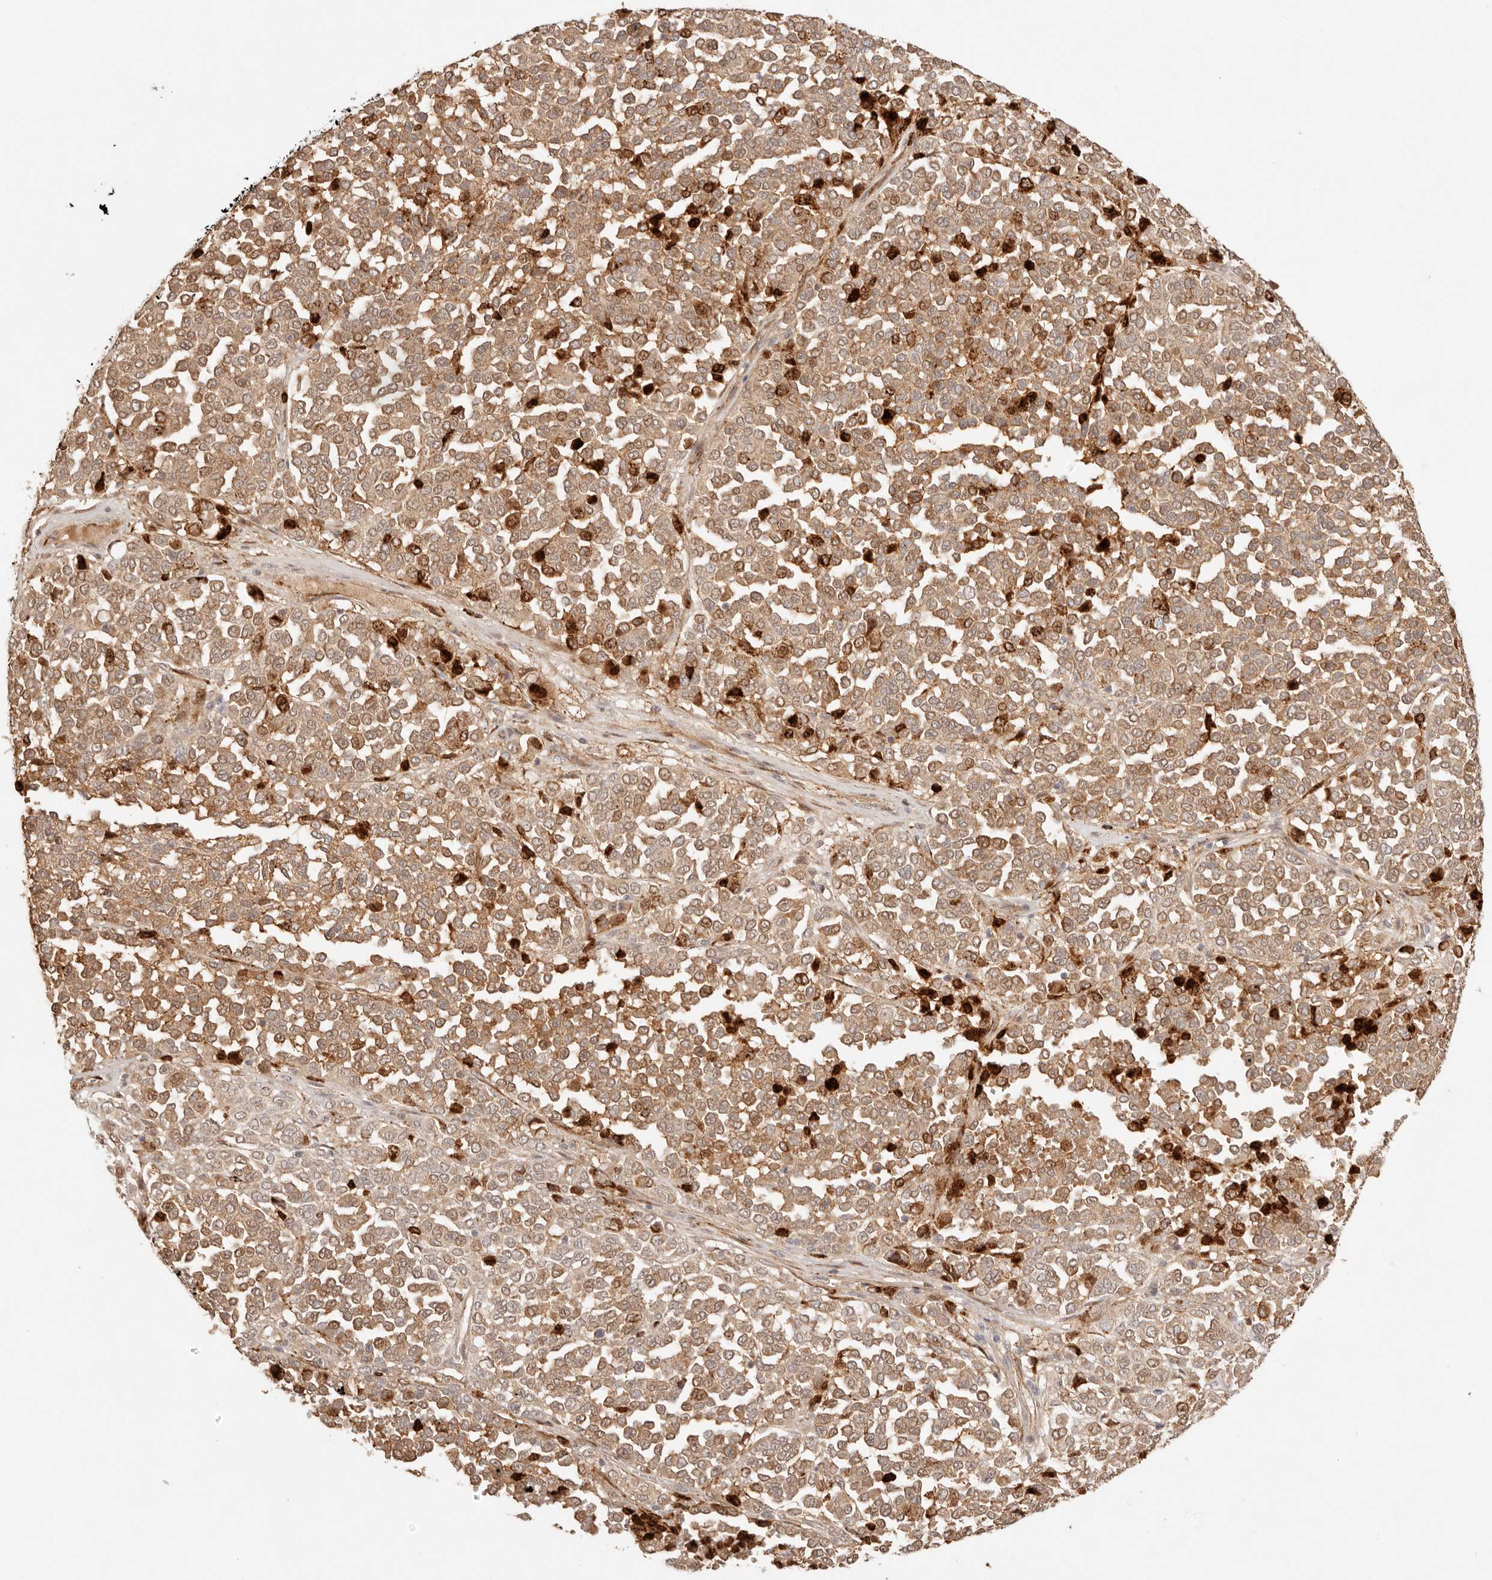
{"staining": {"intensity": "moderate", "quantity": ">75%", "location": "cytoplasmic/membranous,nuclear"}, "tissue": "melanoma", "cell_type": "Tumor cells", "image_type": "cancer", "snomed": [{"axis": "morphology", "description": "Malignant melanoma, Metastatic site"}, {"axis": "topography", "description": "Pancreas"}], "caption": "Moderate cytoplasmic/membranous and nuclear protein expression is present in approximately >75% of tumor cells in melanoma.", "gene": "PHLDA3", "patient": {"sex": "female", "age": 30}}